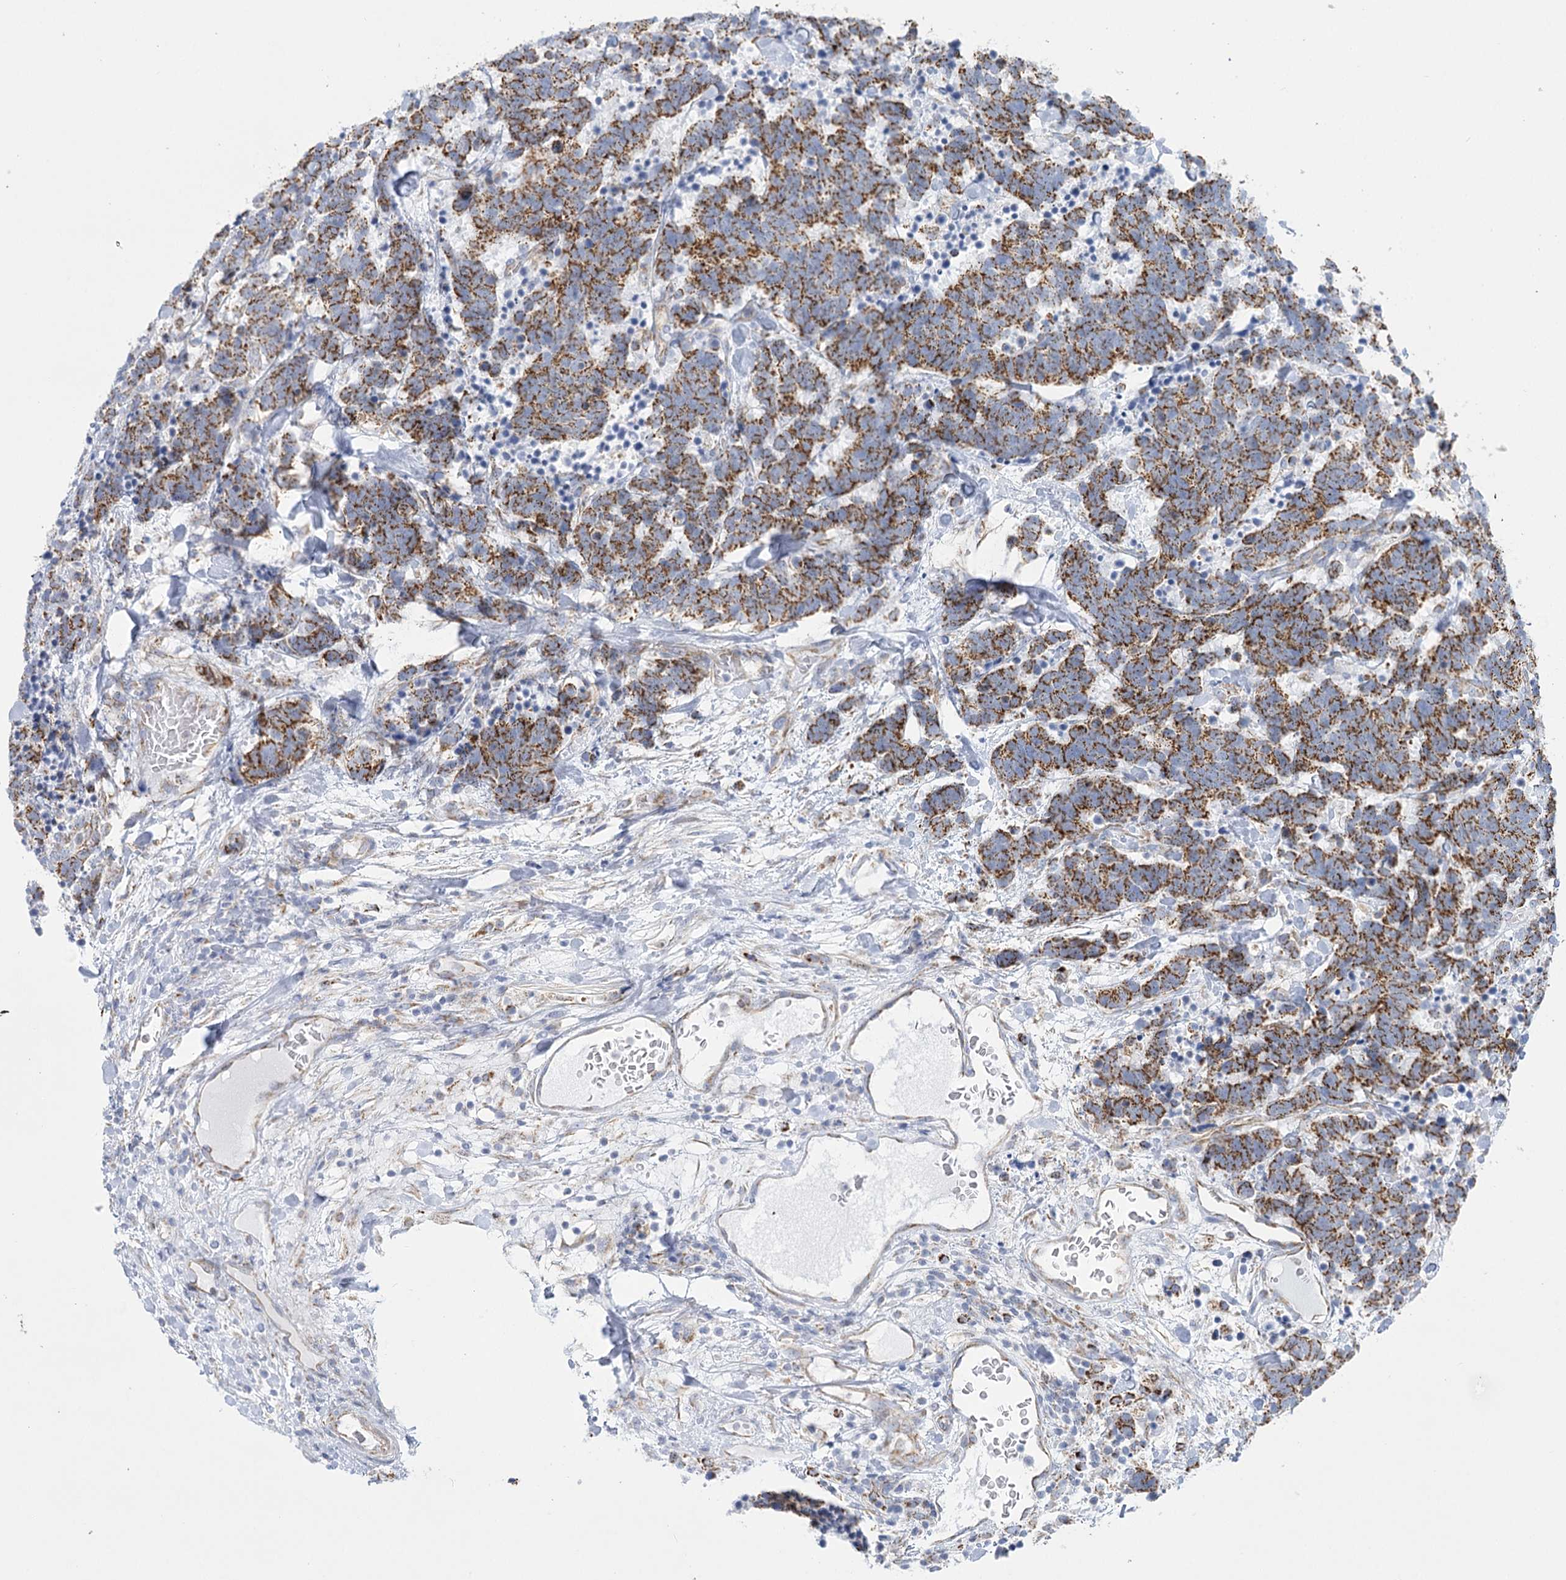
{"staining": {"intensity": "strong", "quantity": ">75%", "location": "cytoplasmic/membranous"}, "tissue": "carcinoid", "cell_type": "Tumor cells", "image_type": "cancer", "snomed": [{"axis": "morphology", "description": "Carcinoma, NOS"}, {"axis": "morphology", "description": "Carcinoid, malignant, NOS"}, {"axis": "topography", "description": "Urinary bladder"}], "caption": "A brown stain shows strong cytoplasmic/membranous positivity of a protein in carcinoid tumor cells.", "gene": "DHTKD1", "patient": {"sex": "male", "age": 57}}